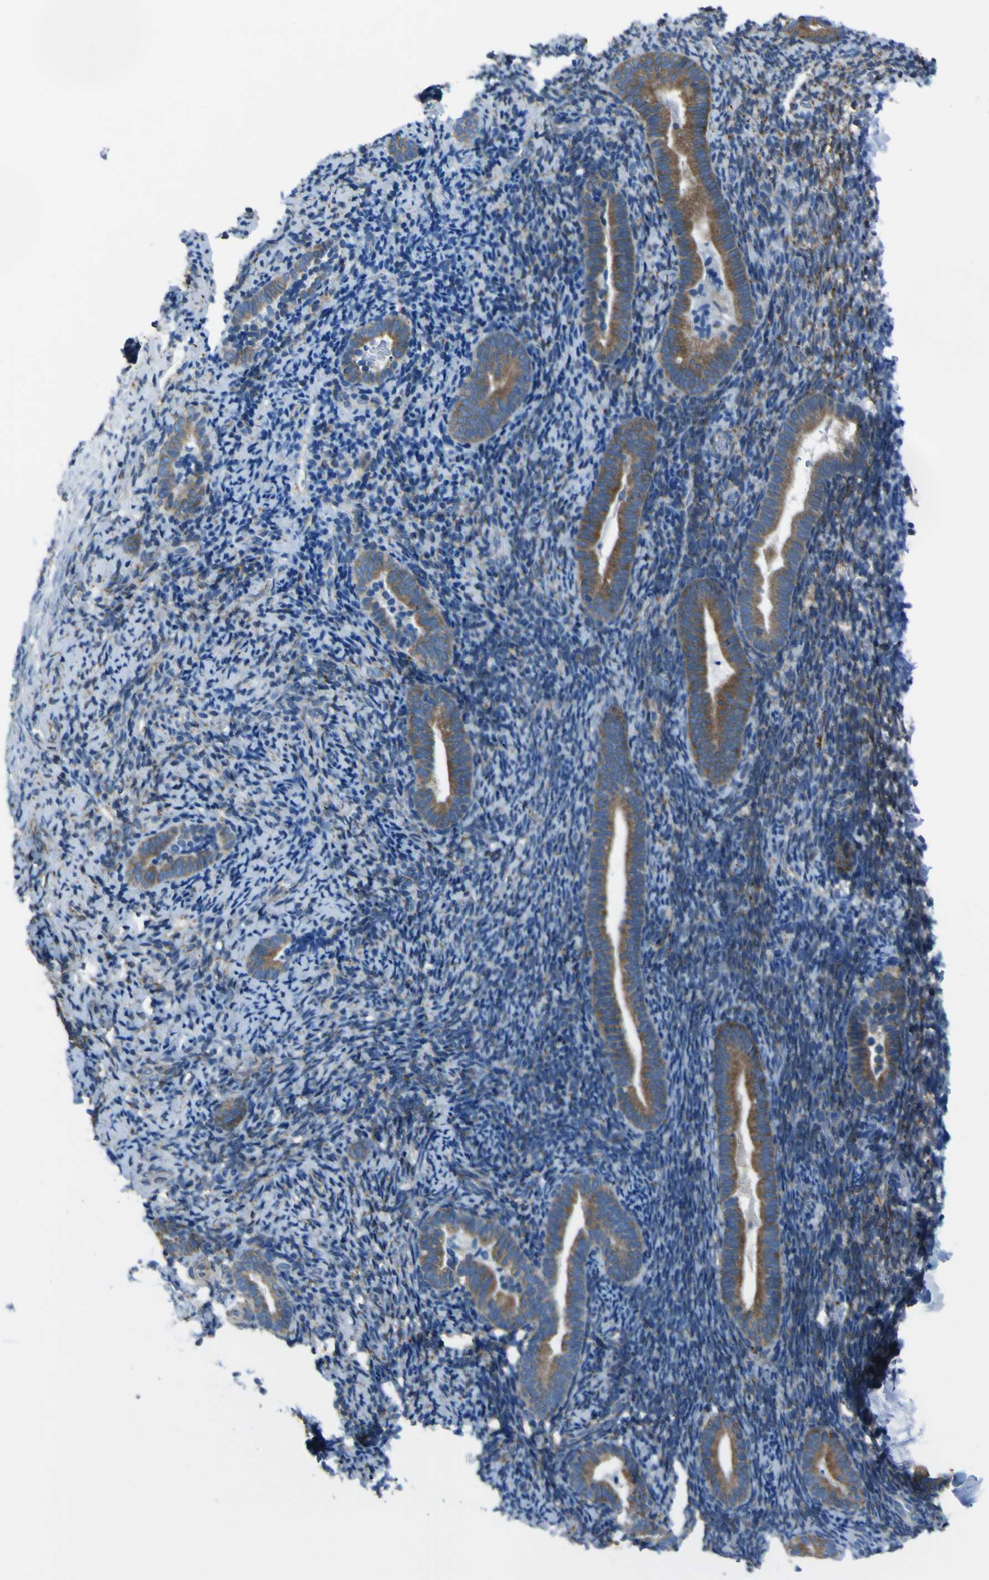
{"staining": {"intensity": "moderate", "quantity": "25%-75%", "location": "cytoplasmic/membranous"}, "tissue": "endometrium", "cell_type": "Cells in endometrial stroma", "image_type": "normal", "snomed": [{"axis": "morphology", "description": "Normal tissue, NOS"}, {"axis": "topography", "description": "Endometrium"}], "caption": "The micrograph displays staining of normal endometrium, revealing moderate cytoplasmic/membranous protein staining (brown color) within cells in endometrial stroma. Immunohistochemistry stains the protein of interest in brown and the nuclei are stained blue.", "gene": "STIM1", "patient": {"sex": "female", "age": 51}}